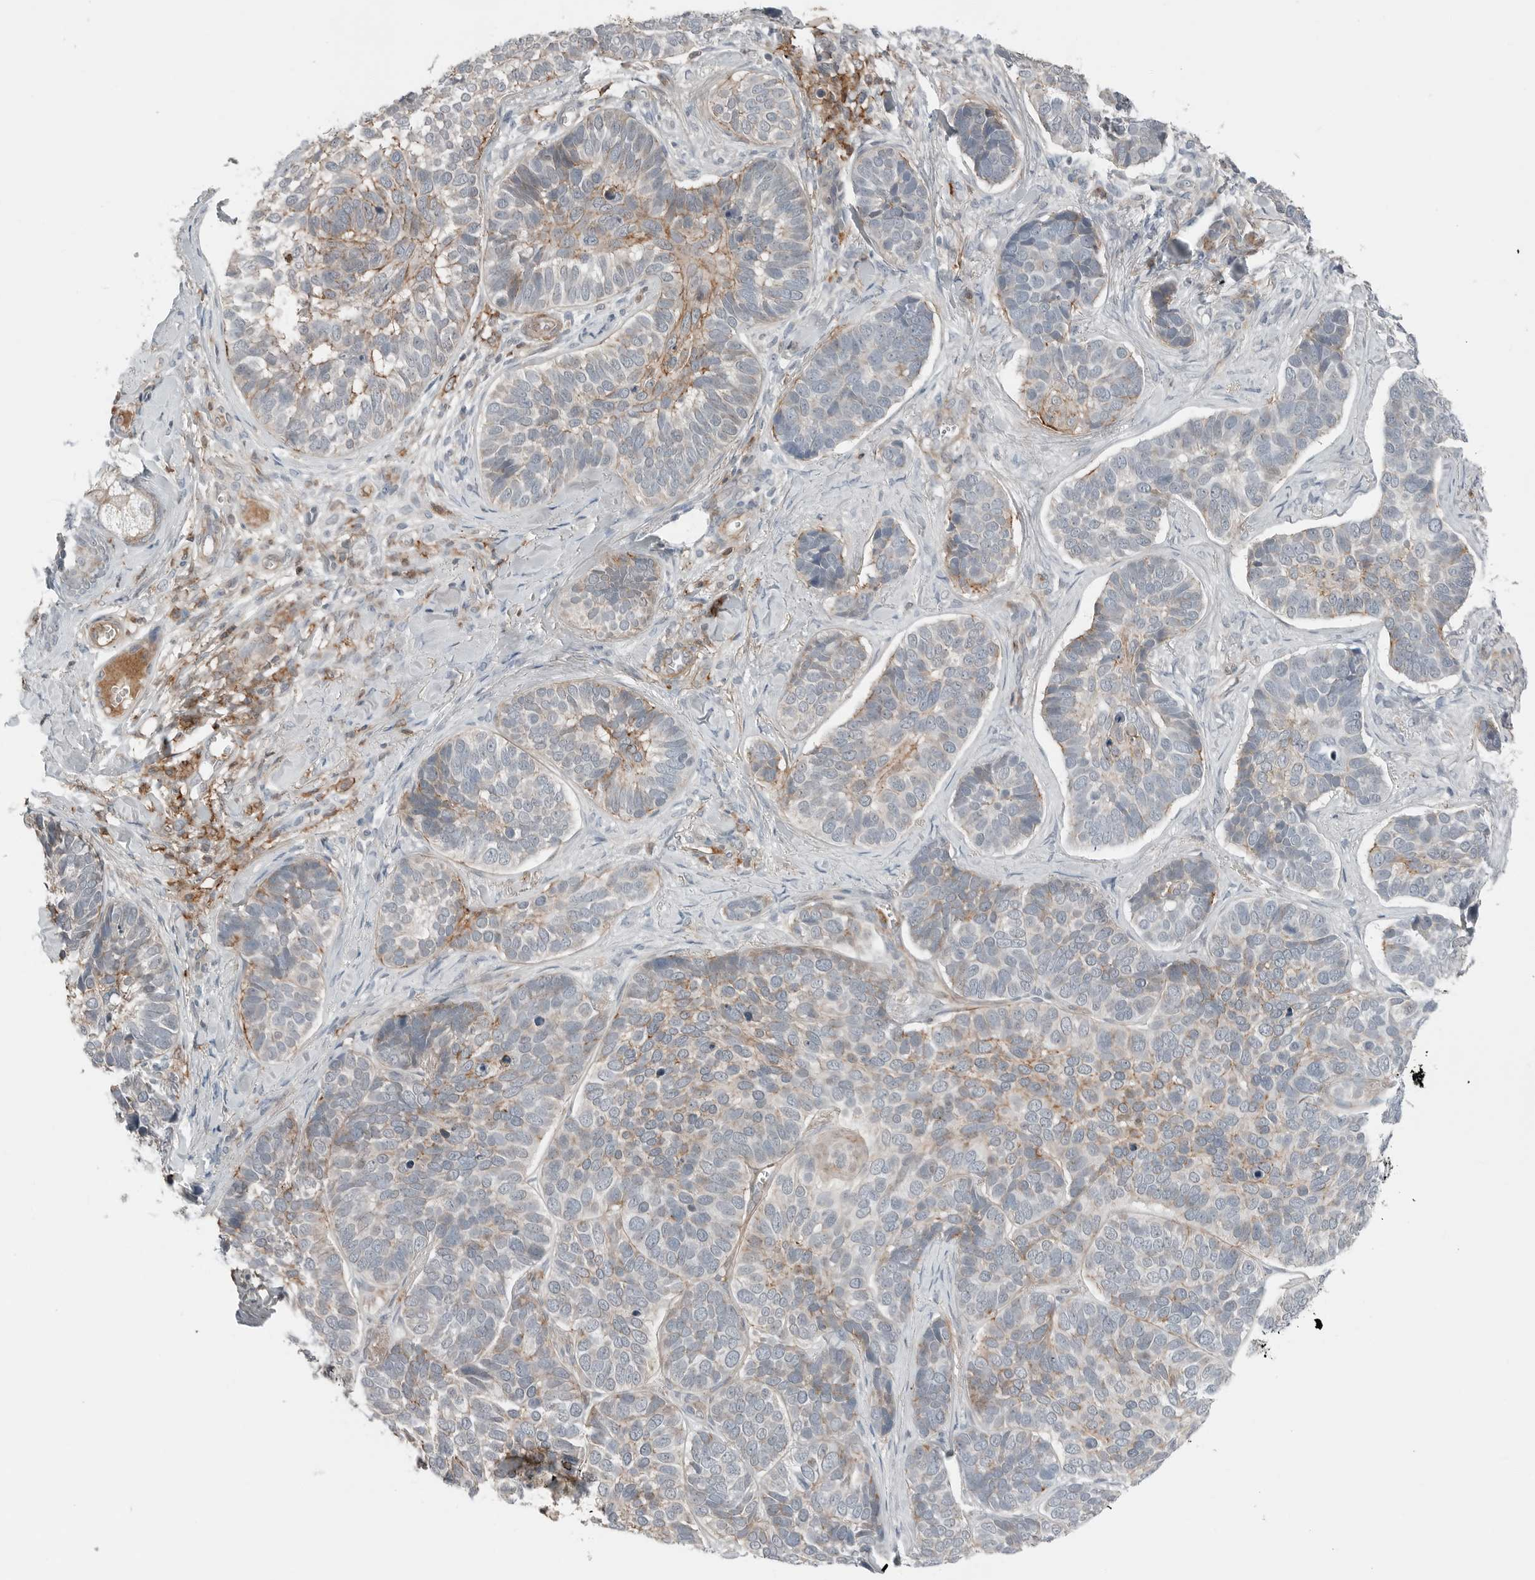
{"staining": {"intensity": "weak", "quantity": "25%-75%", "location": "cytoplasmic/membranous"}, "tissue": "skin cancer", "cell_type": "Tumor cells", "image_type": "cancer", "snomed": [{"axis": "morphology", "description": "Basal cell carcinoma"}, {"axis": "topography", "description": "Skin"}], "caption": "Immunohistochemistry of skin cancer displays low levels of weak cytoplasmic/membranous expression in about 25%-75% of tumor cells.", "gene": "LEFTY2", "patient": {"sex": "male", "age": 62}}